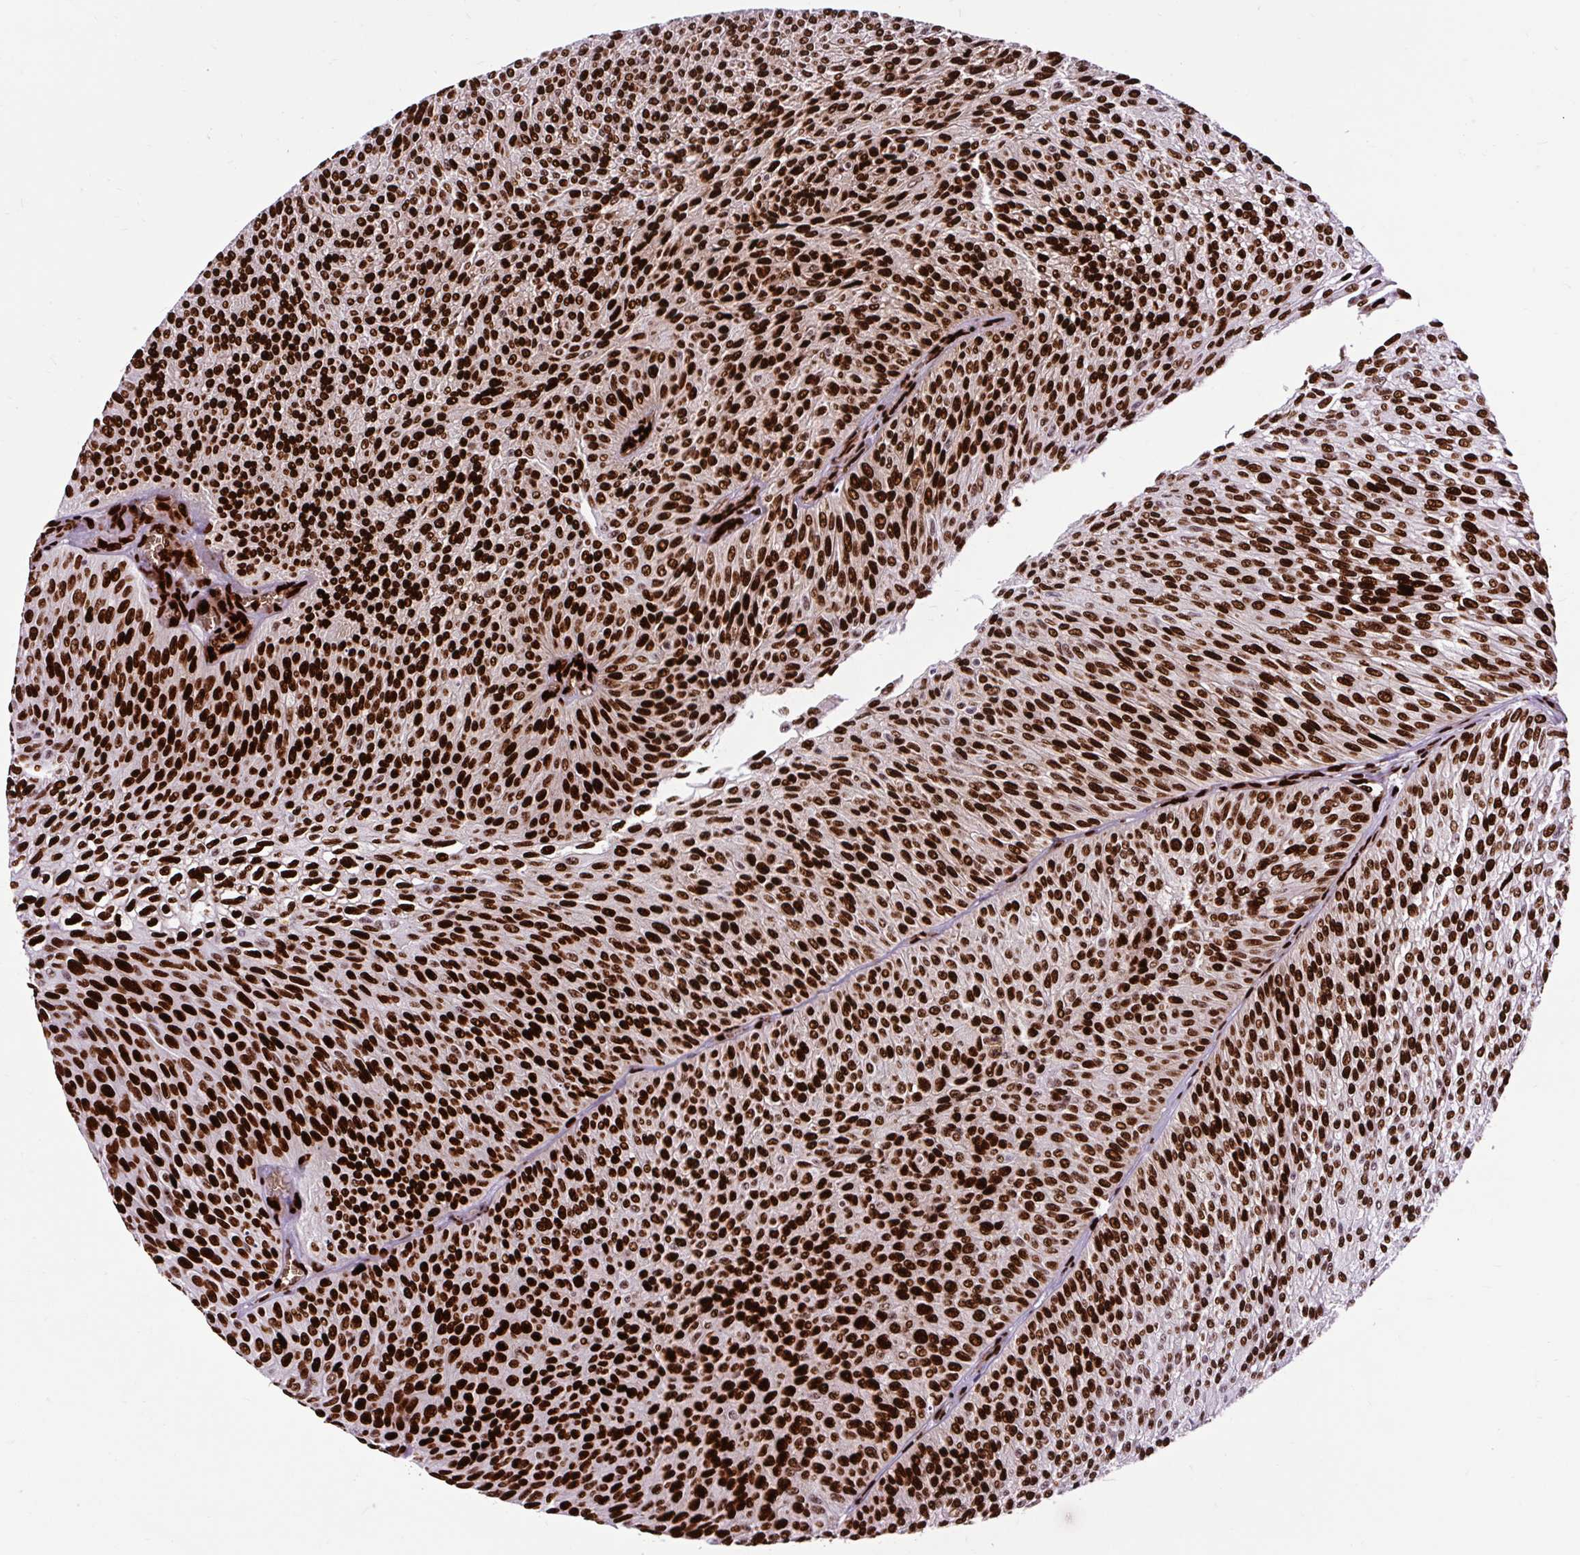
{"staining": {"intensity": "strong", "quantity": ">75%", "location": "nuclear"}, "tissue": "urothelial cancer", "cell_type": "Tumor cells", "image_type": "cancer", "snomed": [{"axis": "morphology", "description": "Urothelial carcinoma, Low grade"}, {"axis": "topography", "description": "Urinary bladder"}], "caption": "This photomicrograph displays immunohistochemistry staining of human low-grade urothelial carcinoma, with high strong nuclear positivity in approximately >75% of tumor cells.", "gene": "FUS", "patient": {"sex": "male", "age": 91}}